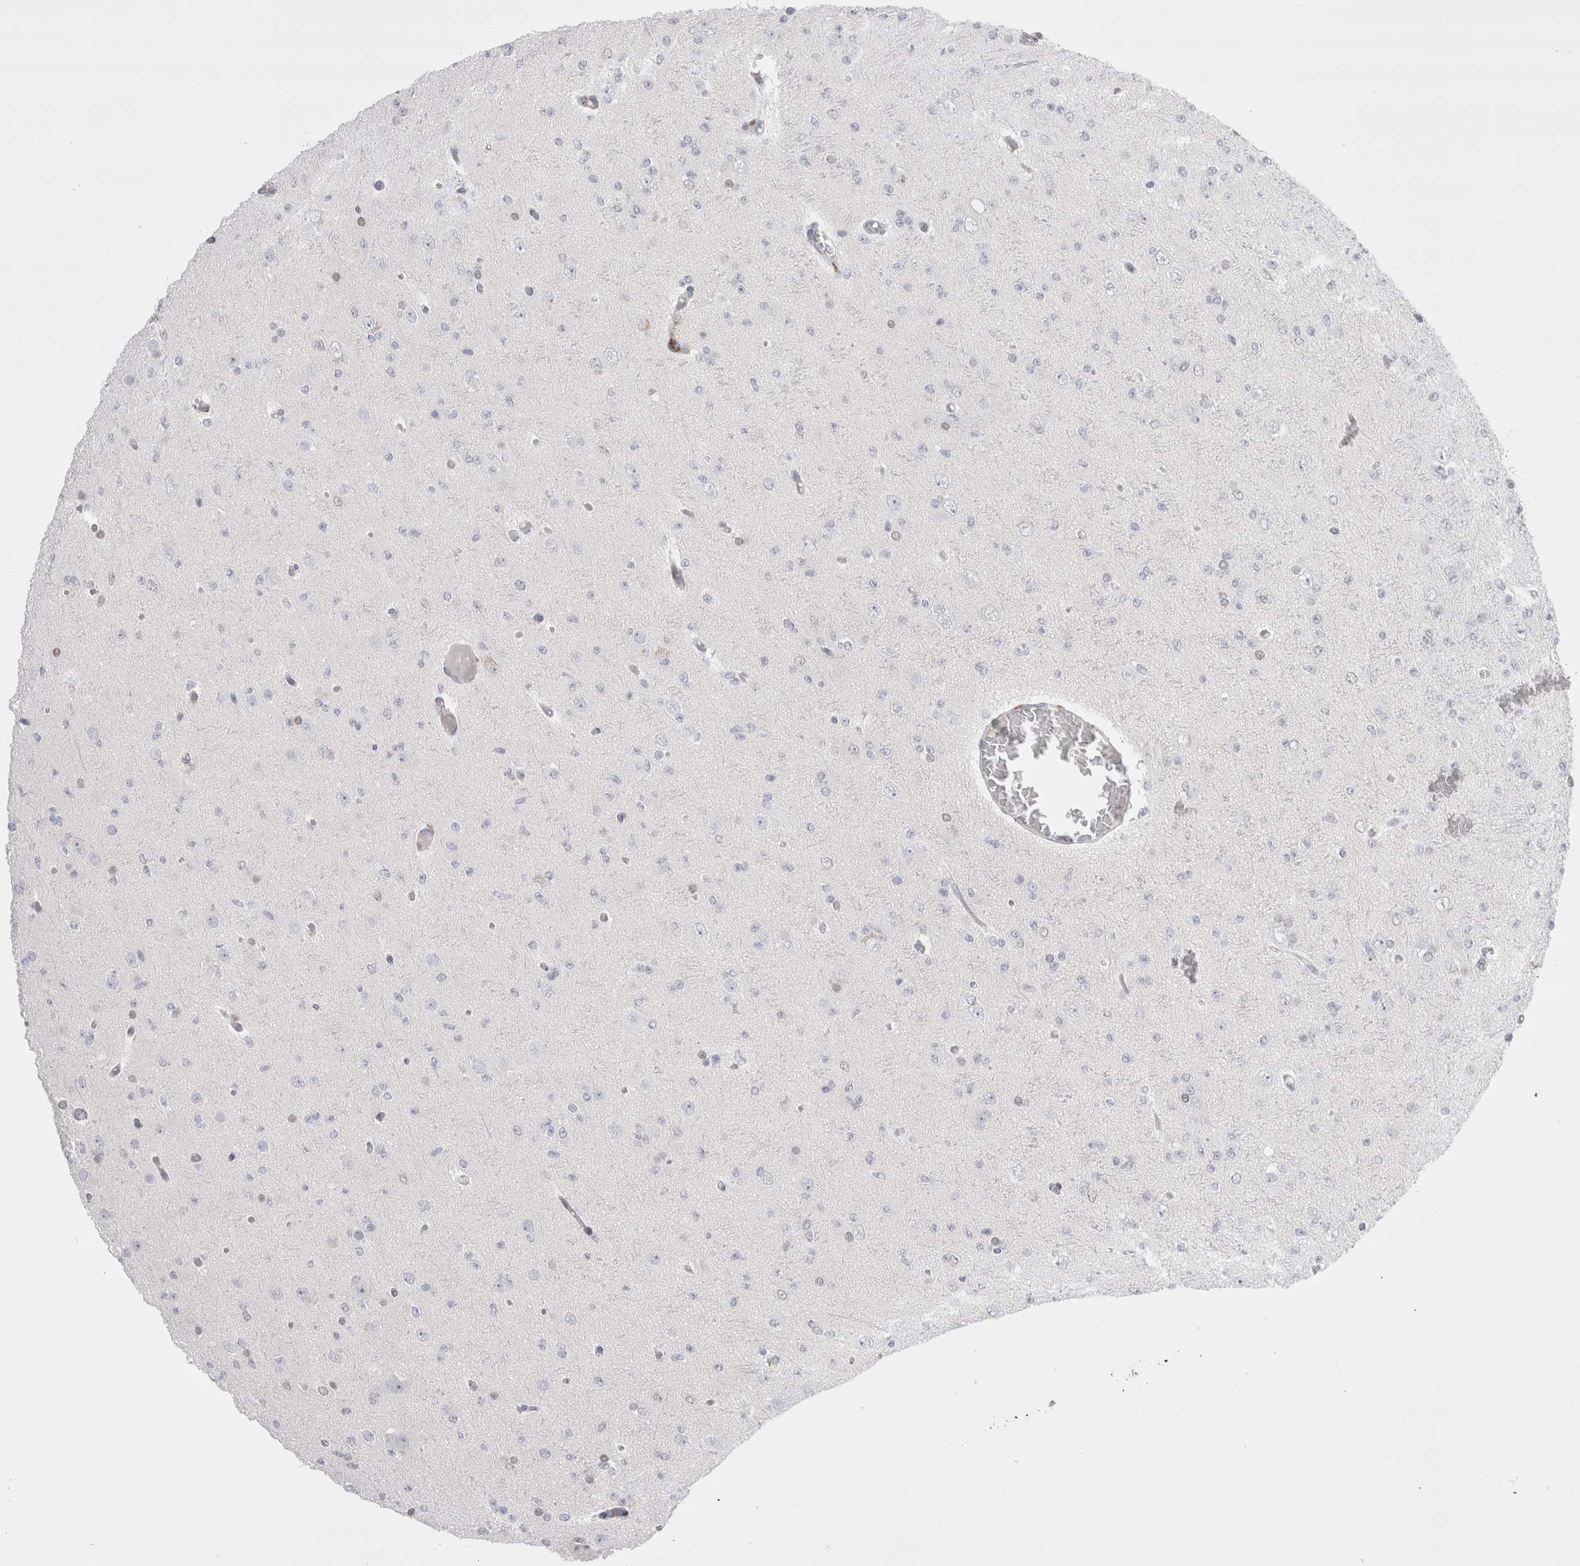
{"staining": {"intensity": "negative", "quantity": "none", "location": "none"}, "tissue": "glioma", "cell_type": "Tumor cells", "image_type": "cancer", "snomed": [{"axis": "morphology", "description": "Glioma, malignant, Low grade"}, {"axis": "topography", "description": "Brain"}], "caption": "The image reveals no staining of tumor cells in low-grade glioma (malignant).", "gene": "FNDC8", "patient": {"sex": "female", "age": 22}}